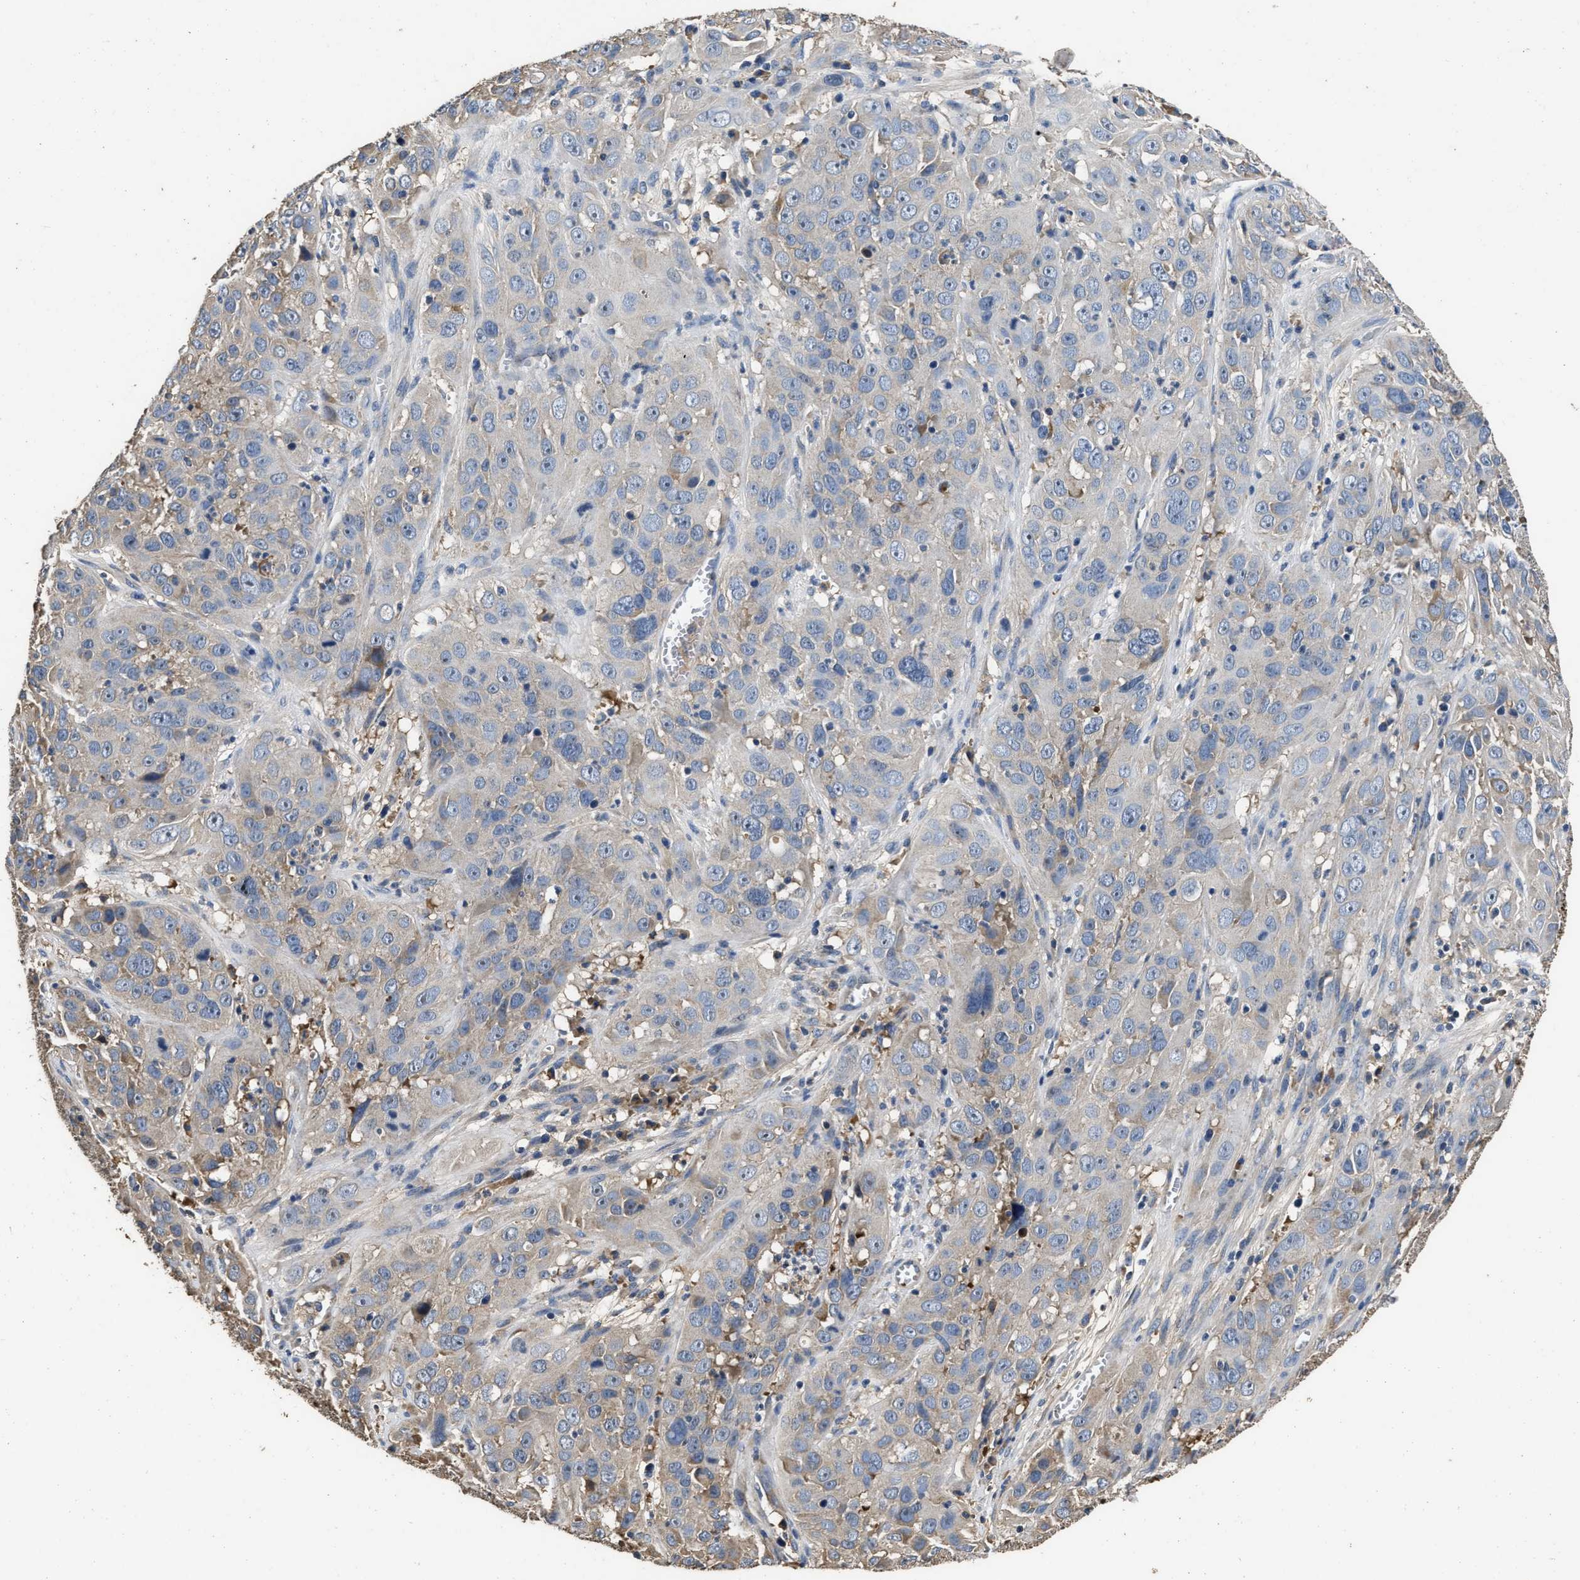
{"staining": {"intensity": "negative", "quantity": "none", "location": "none"}, "tissue": "cervical cancer", "cell_type": "Tumor cells", "image_type": "cancer", "snomed": [{"axis": "morphology", "description": "Squamous cell carcinoma, NOS"}, {"axis": "topography", "description": "Cervix"}], "caption": "High magnification brightfield microscopy of cervical cancer stained with DAB (3,3'-diaminobenzidine) (brown) and counterstained with hematoxylin (blue): tumor cells show no significant expression.", "gene": "C3", "patient": {"sex": "female", "age": 32}}